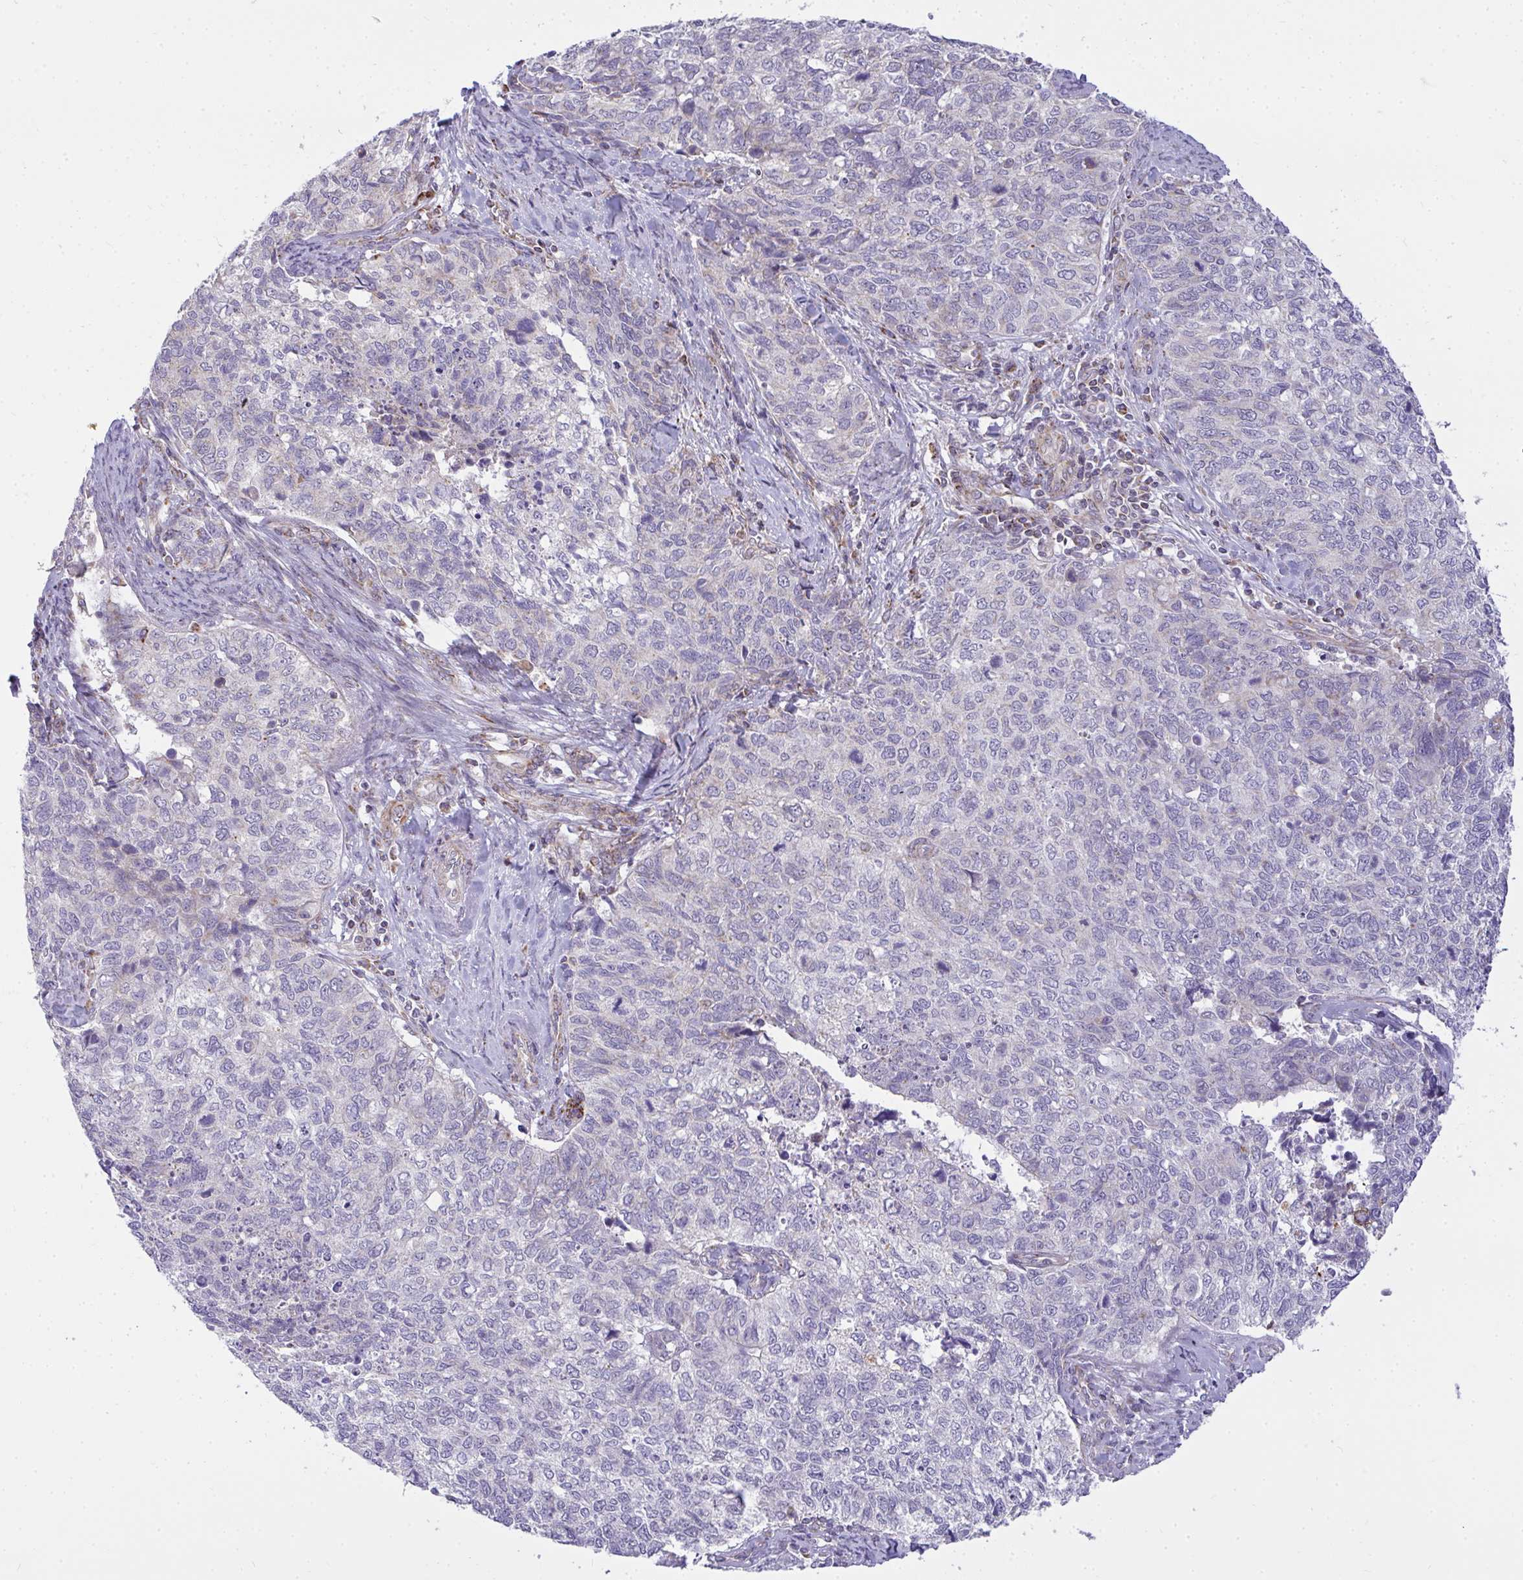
{"staining": {"intensity": "negative", "quantity": "none", "location": "none"}, "tissue": "cervical cancer", "cell_type": "Tumor cells", "image_type": "cancer", "snomed": [{"axis": "morphology", "description": "Adenocarcinoma, NOS"}, {"axis": "topography", "description": "Cervix"}], "caption": "Human cervical adenocarcinoma stained for a protein using immunohistochemistry (IHC) exhibits no positivity in tumor cells.", "gene": "SRRM4", "patient": {"sex": "female", "age": 63}}